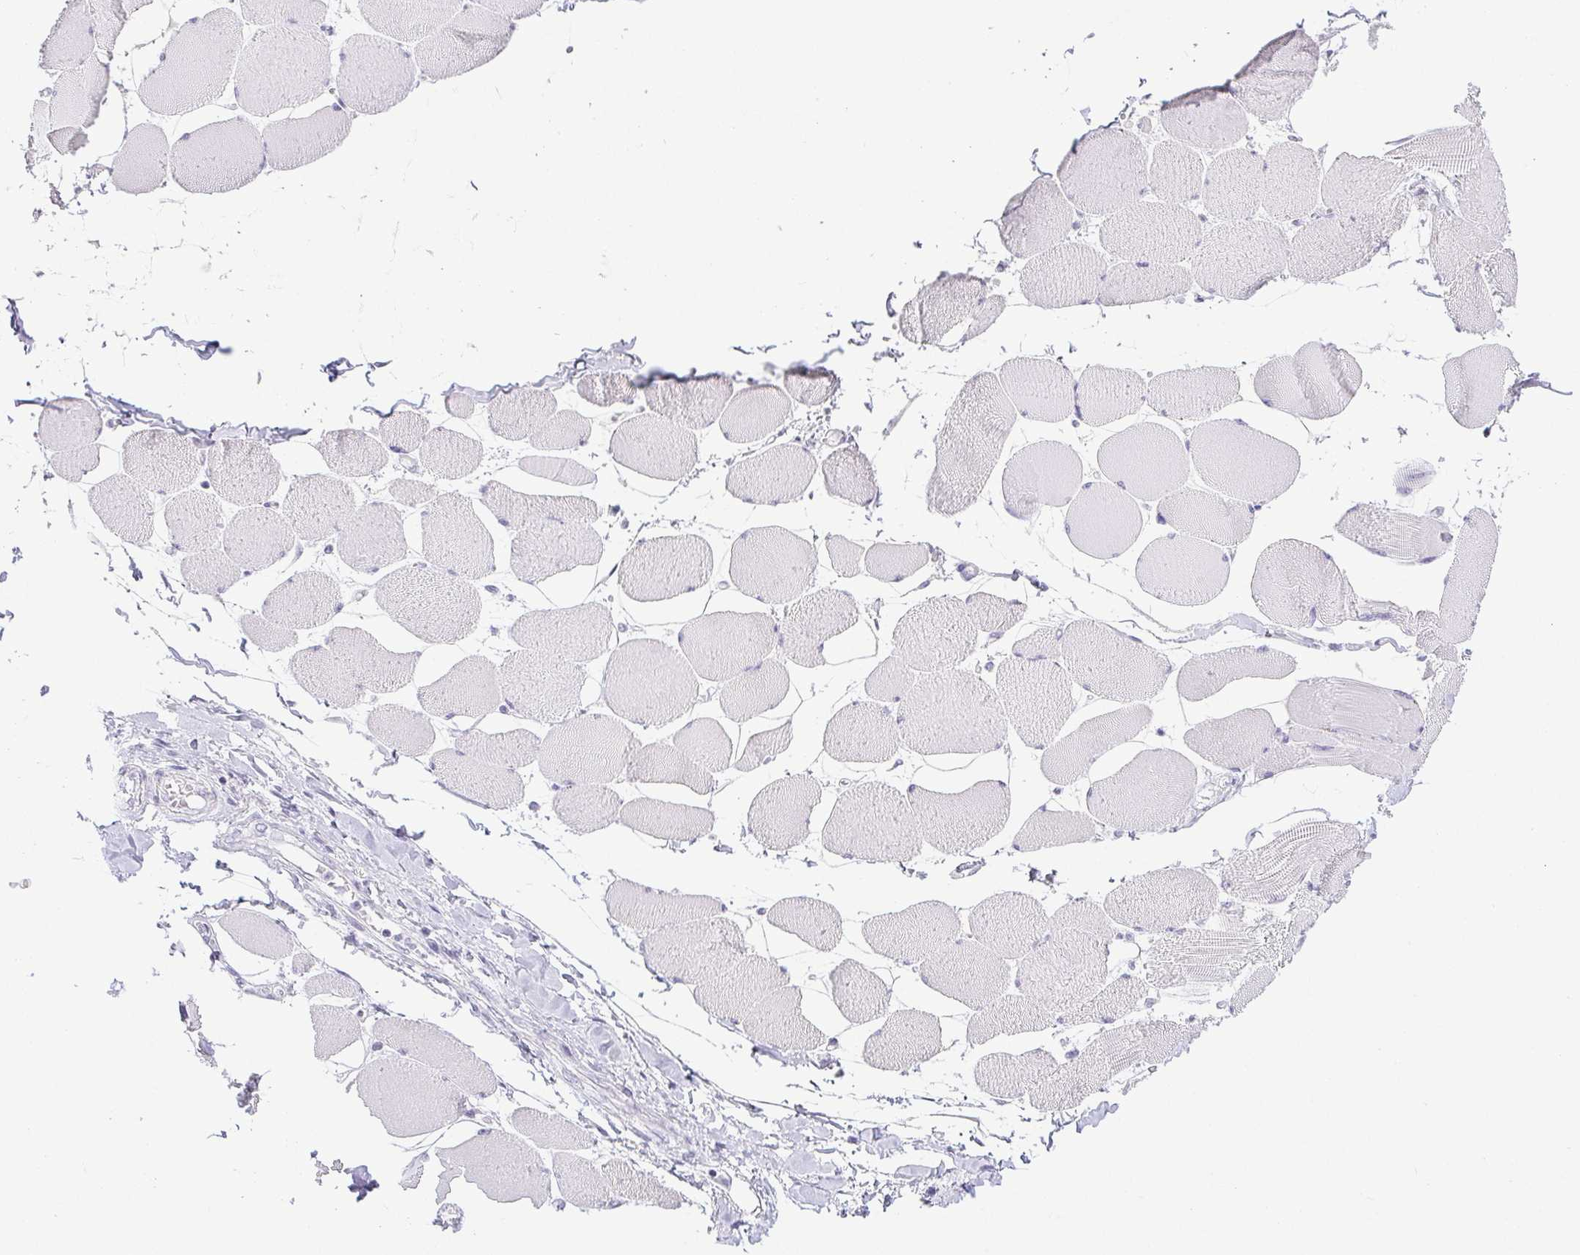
{"staining": {"intensity": "negative", "quantity": "none", "location": "none"}, "tissue": "skeletal muscle", "cell_type": "Myocytes", "image_type": "normal", "snomed": [{"axis": "morphology", "description": "Normal tissue, NOS"}, {"axis": "topography", "description": "Skeletal muscle"}], "caption": "Myocytes show no significant expression in normal skeletal muscle. (DAB immunohistochemistry (IHC) with hematoxylin counter stain).", "gene": "HLA", "patient": {"sex": "female", "age": 75}}